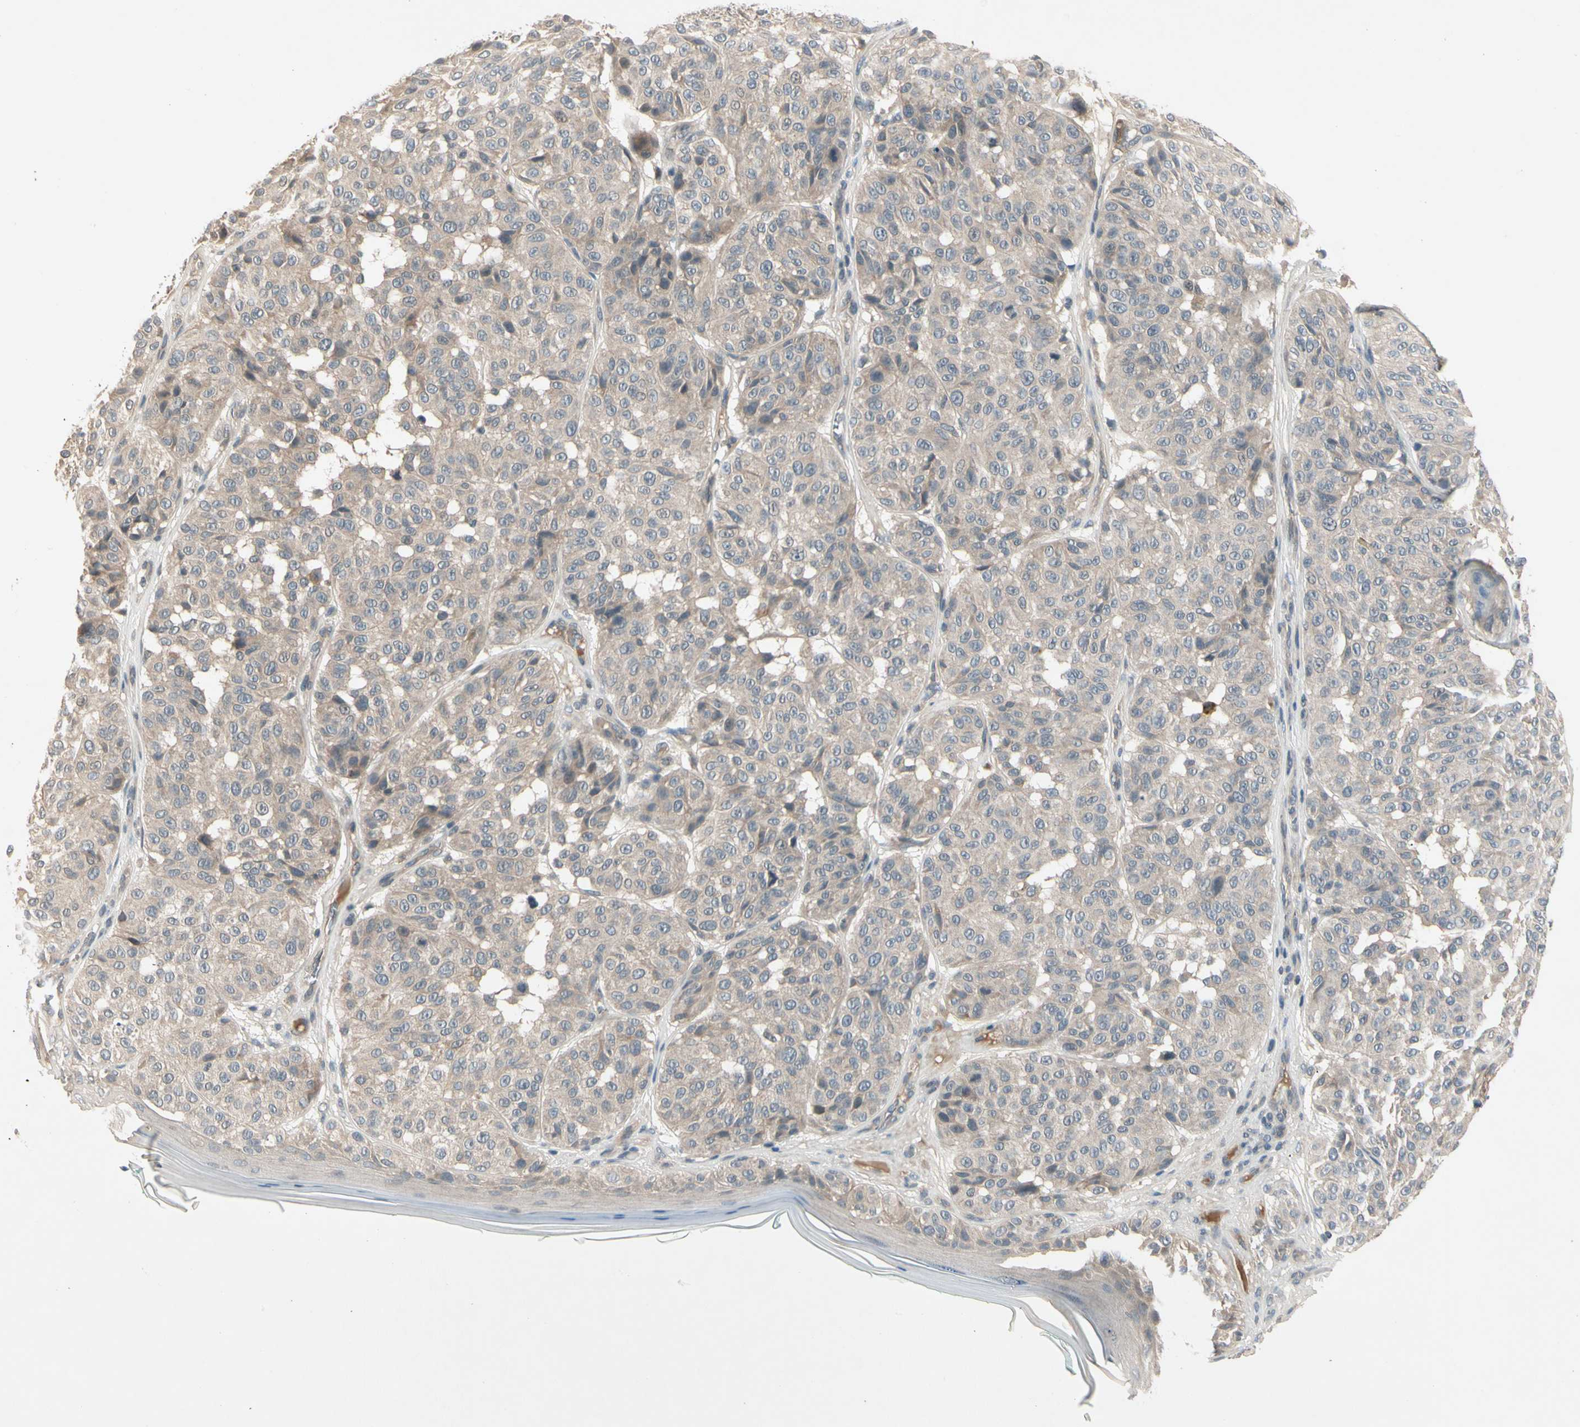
{"staining": {"intensity": "weak", "quantity": ">75%", "location": "cytoplasmic/membranous"}, "tissue": "melanoma", "cell_type": "Tumor cells", "image_type": "cancer", "snomed": [{"axis": "morphology", "description": "Malignant melanoma, NOS"}, {"axis": "topography", "description": "Skin"}], "caption": "A histopathology image showing weak cytoplasmic/membranous expression in approximately >75% of tumor cells in malignant melanoma, as visualized by brown immunohistochemical staining.", "gene": "CCL4", "patient": {"sex": "female", "age": 46}}